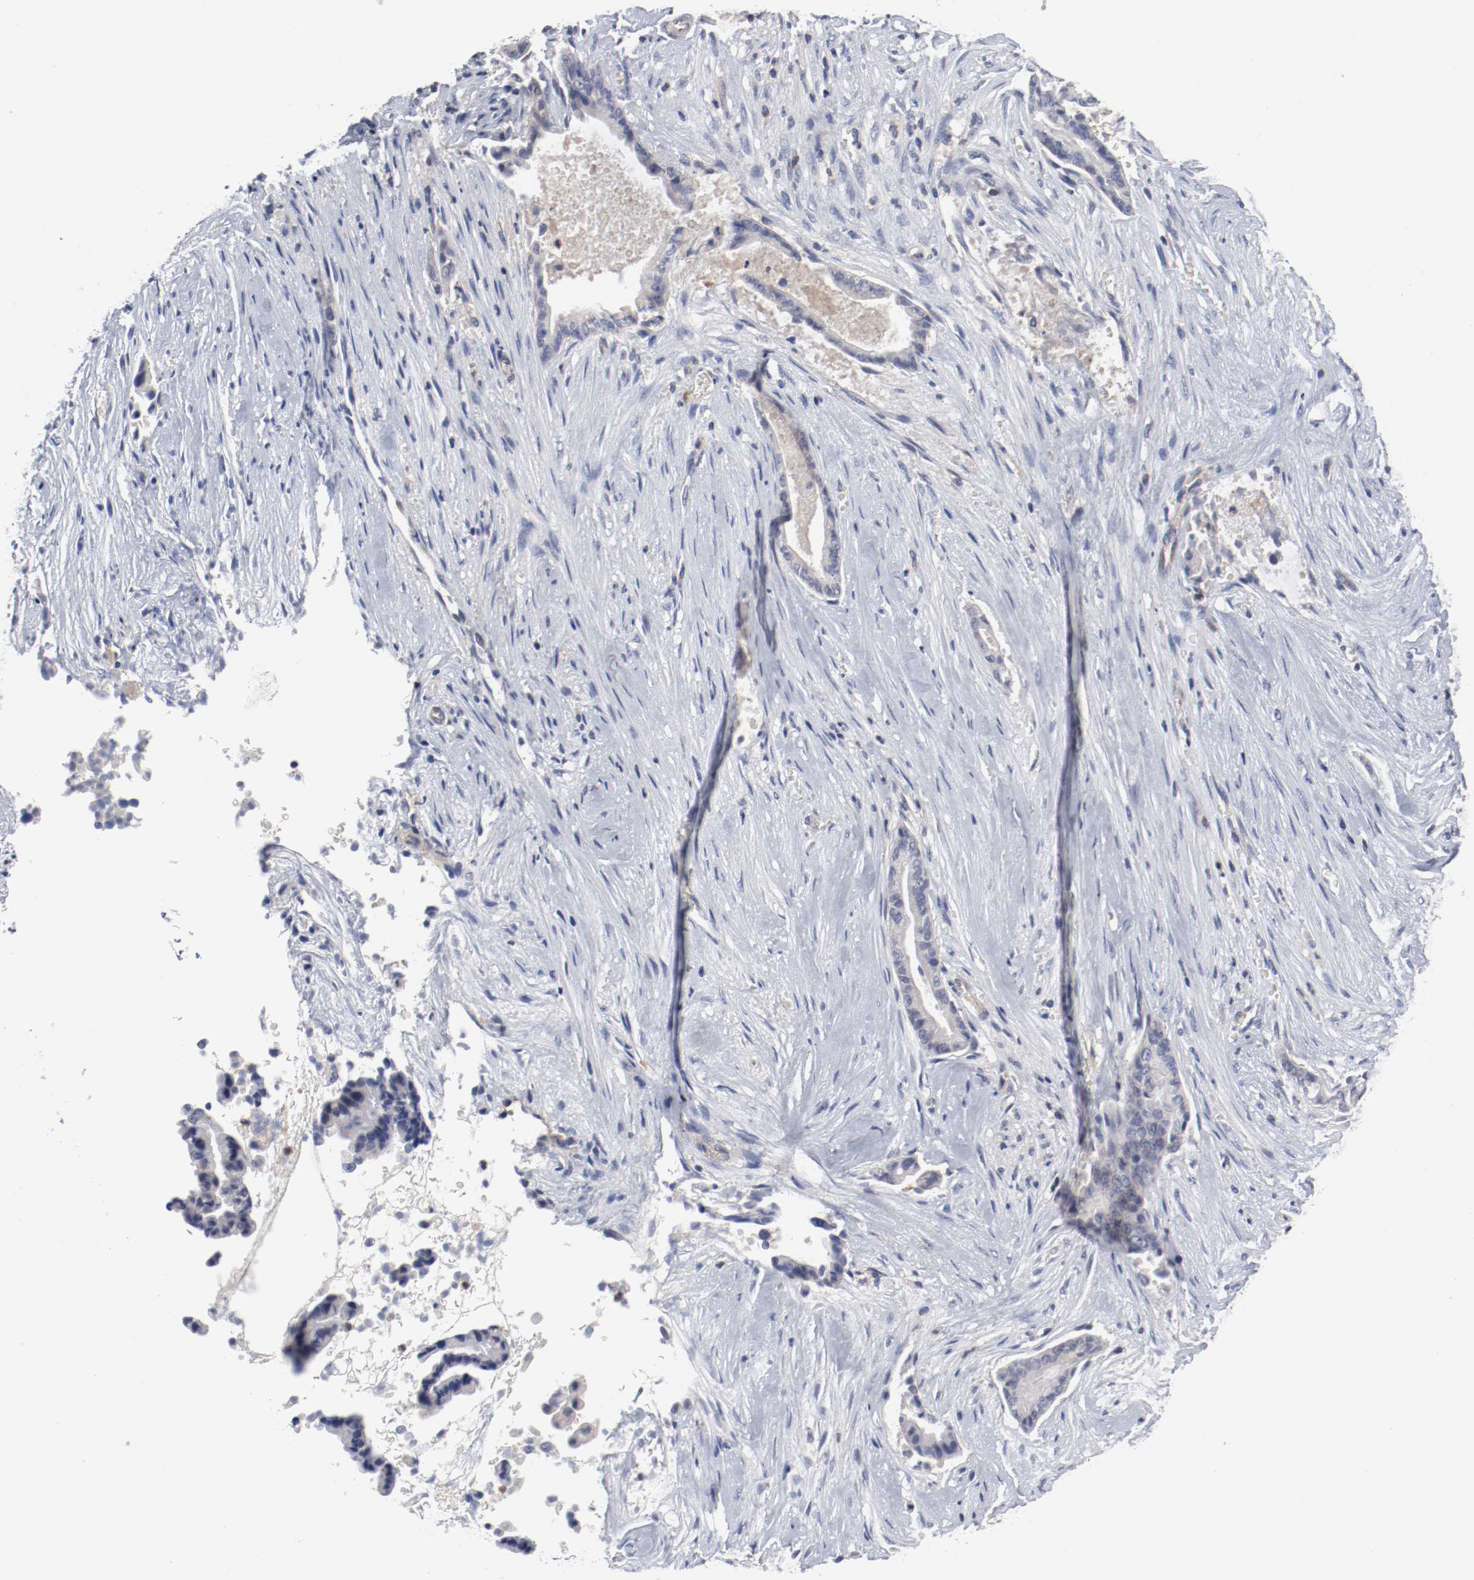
{"staining": {"intensity": "negative", "quantity": "none", "location": "none"}, "tissue": "liver cancer", "cell_type": "Tumor cells", "image_type": "cancer", "snomed": [{"axis": "morphology", "description": "Cholangiocarcinoma"}, {"axis": "topography", "description": "Liver"}], "caption": "This is a image of immunohistochemistry staining of cholangiocarcinoma (liver), which shows no staining in tumor cells. Nuclei are stained in blue.", "gene": "CBL", "patient": {"sex": "female", "age": 55}}